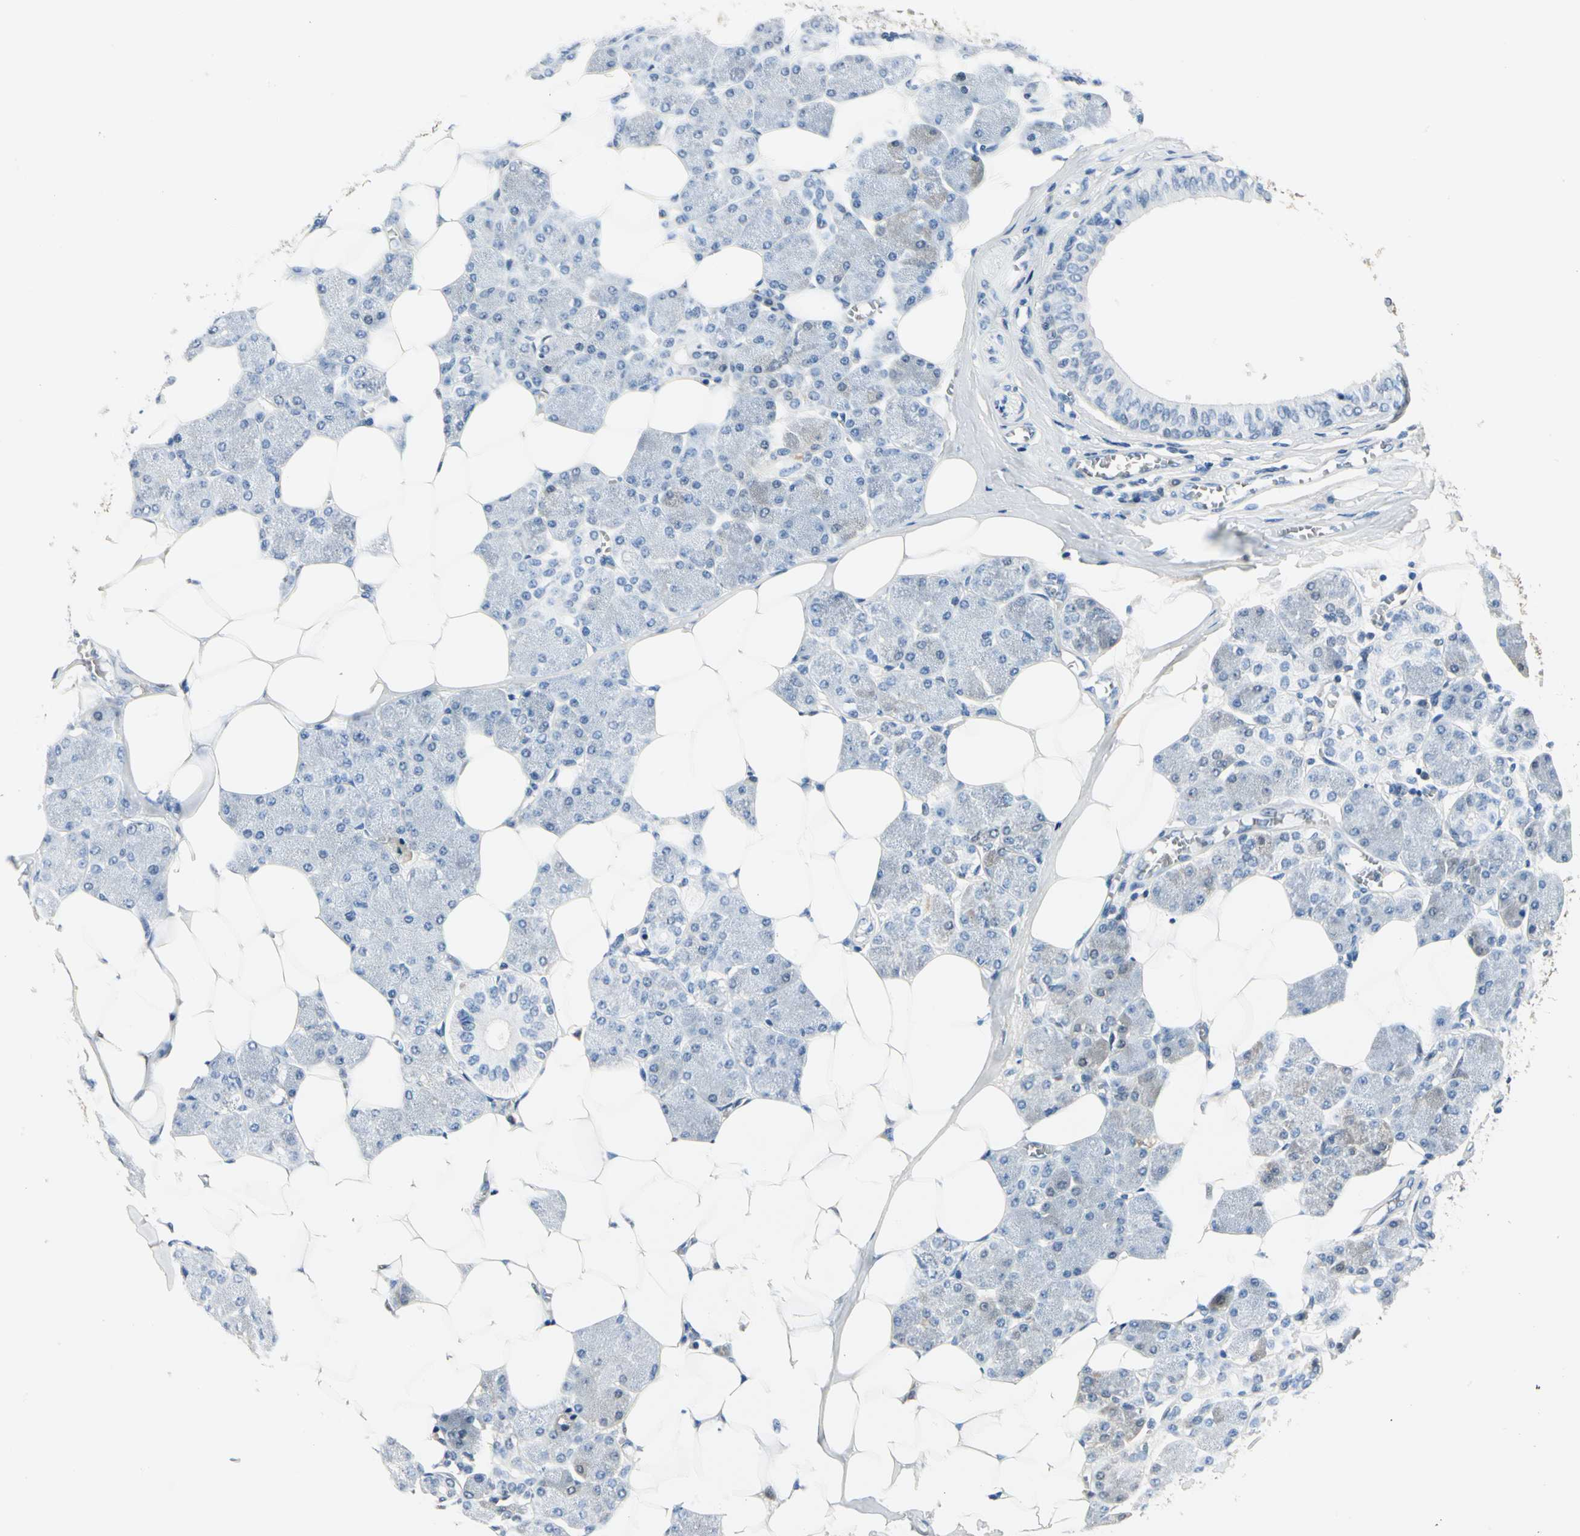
{"staining": {"intensity": "negative", "quantity": "none", "location": "none"}, "tissue": "salivary gland", "cell_type": "Glandular cells", "image_type": "normal", "snomed": [{"axis": "morphology", "description": "Normal tissue, NOS"}, {"axis": "morphology", "description": "Adenoma, NOS"}, {"axis": "topography", "description": "Salivary gland"}], "caption": "This is an immunohistochemistry photomicrograph of unremarkable salivary gland. There is no staining in glandular cells.", "gene": "CA1", "patient": {"sex": "female", "age": 32}}